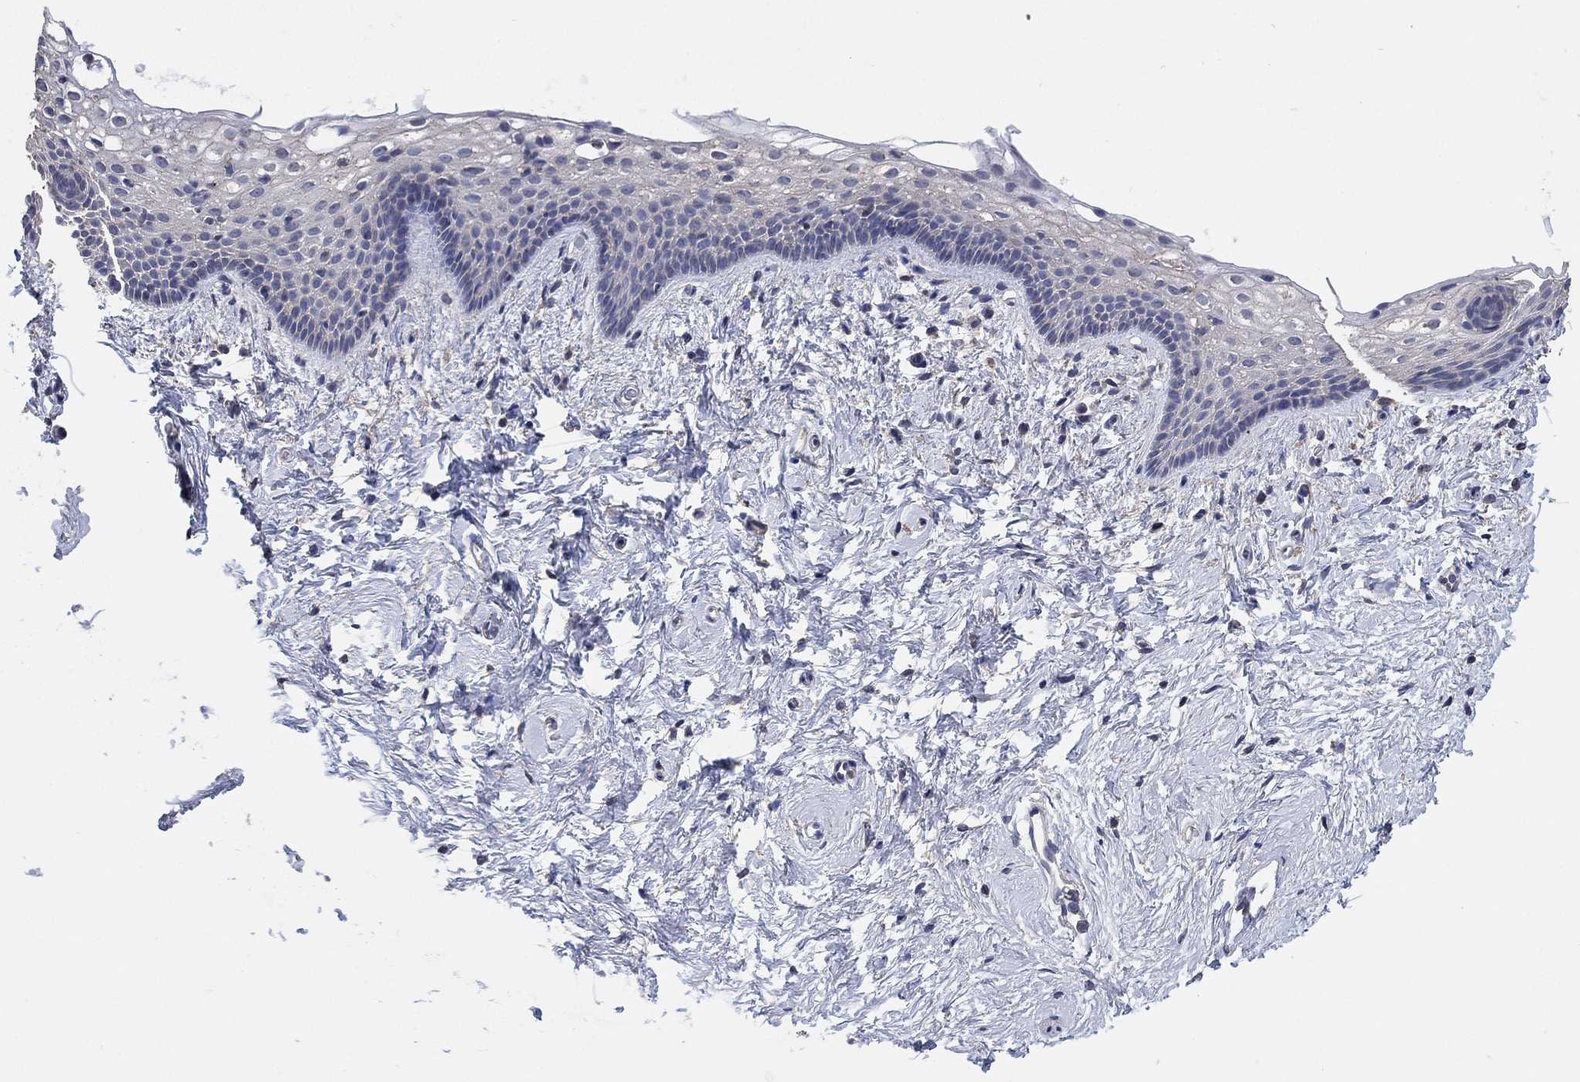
{"staining": {"intensity": "negative", "quantity": "none", "location": "none"}, "tissue": "vagina", "cell_type": "Squamous epithelial cells", "image_type": "normal", "snomed": [{"axis": "morphology", "description": "Normal tissue, NOS"}, {"axis": "topography", "description": "Vagina"}], "caption": "The immunohistochemistry (IHC) micrograph has no significant staining in squamous epithelial cells of vagina. (Brightfield microscopy of DAB (3,3'-diaminobenzidine) immunohistochemistry at high magnification).", "gene": "KLK5", "patient": {"sex": "female", "age": 61}}